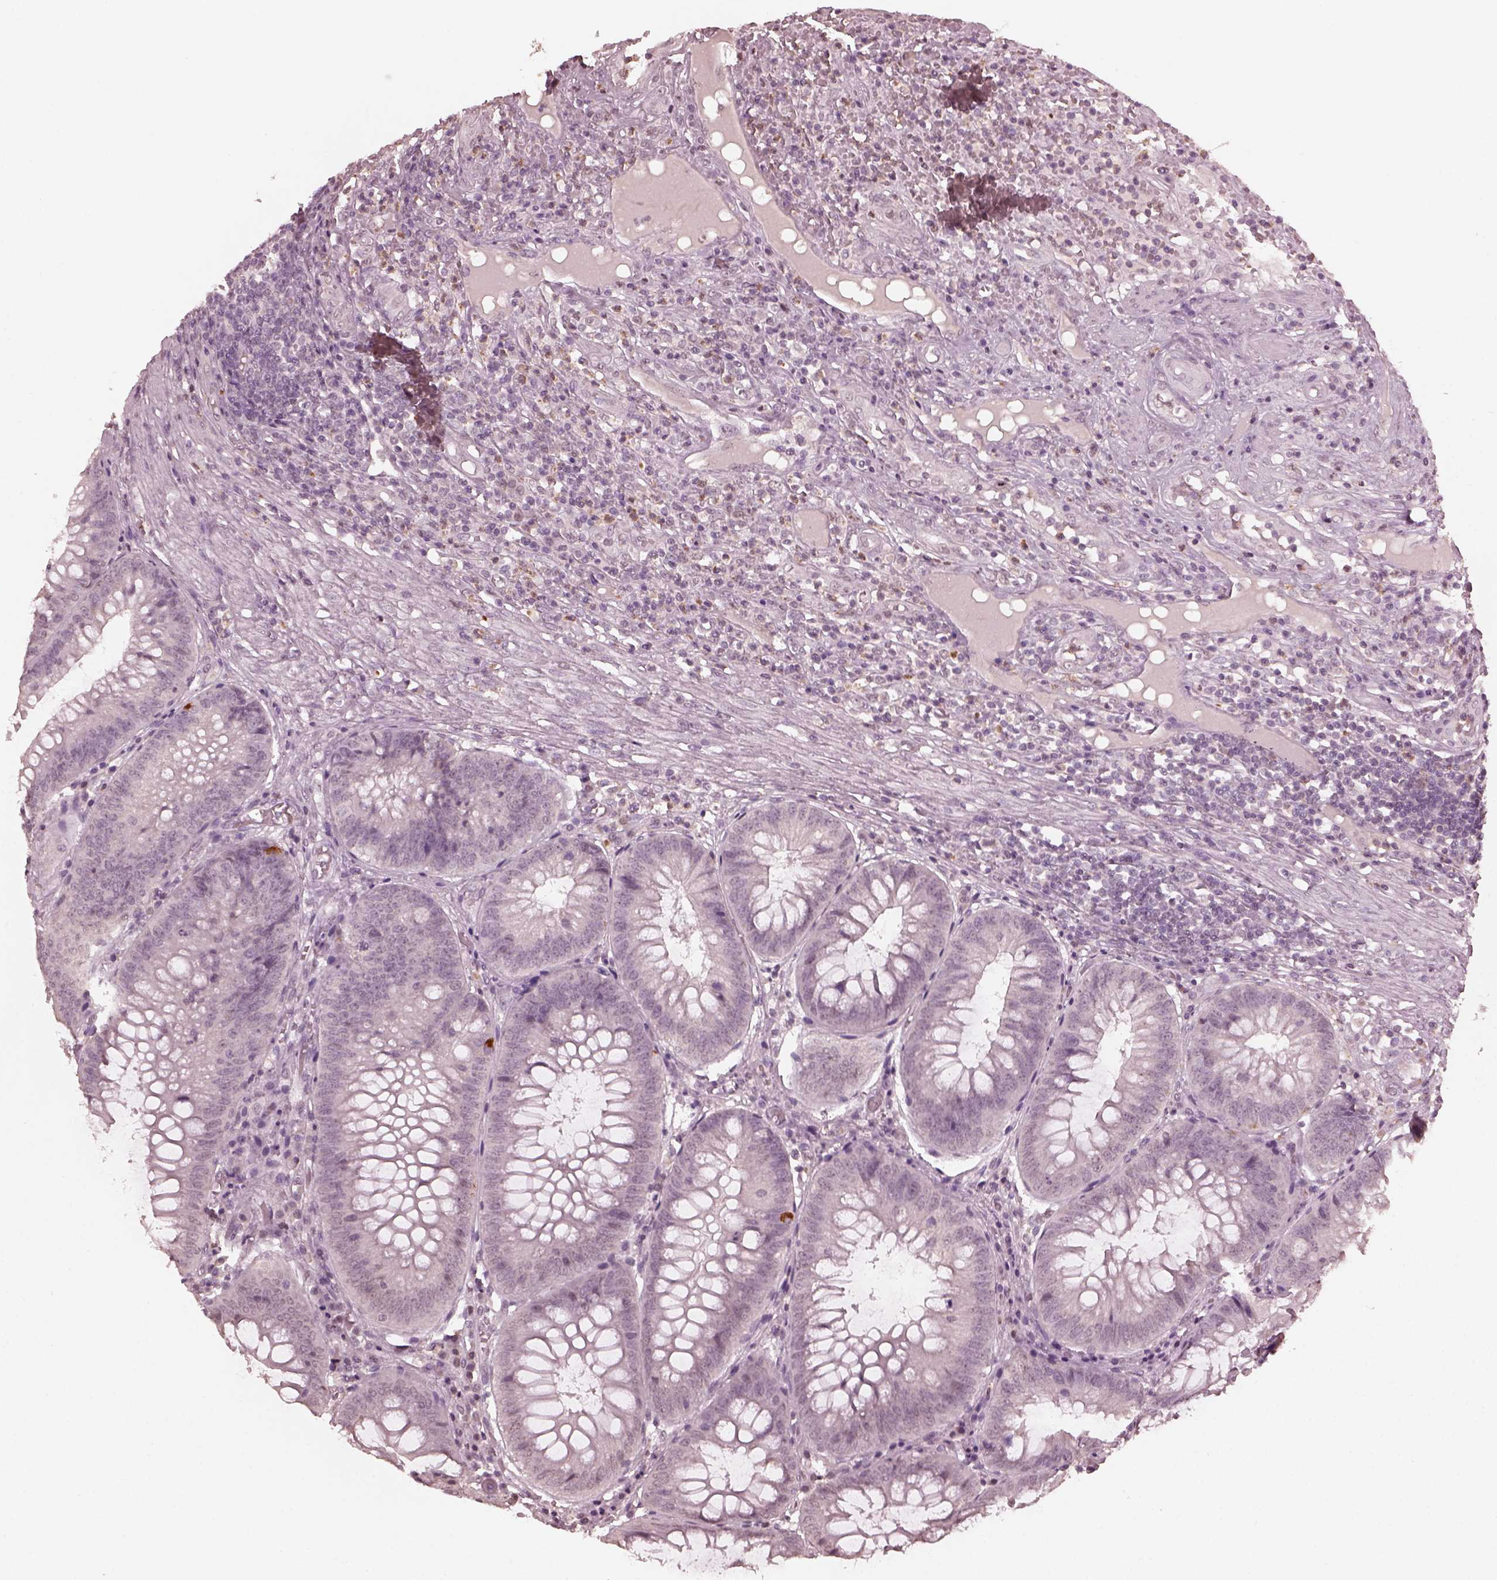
{"staining": {"intensity": "strong", "quantity": "<25%", "location": "cytoplasmic/membranous"}, "tissue": "appendix", "cell_type": "Glandular cells", "image_type": "normal", "snomed": [{"axis": "morphology", "description": "Normal tissue, NOS"}, {"axis": "morphology", "description": "Inflammation, NOS"}, {"axis": "topography", "description": "Appendix"}], "caption": "Appendix stained for a protein reveals strong cytoplasmic/membranous positivity in glandular cells. Nuclei are stained in blue.", "gene": "KRT79", "patient": {"sex": "male", "age": 16}}